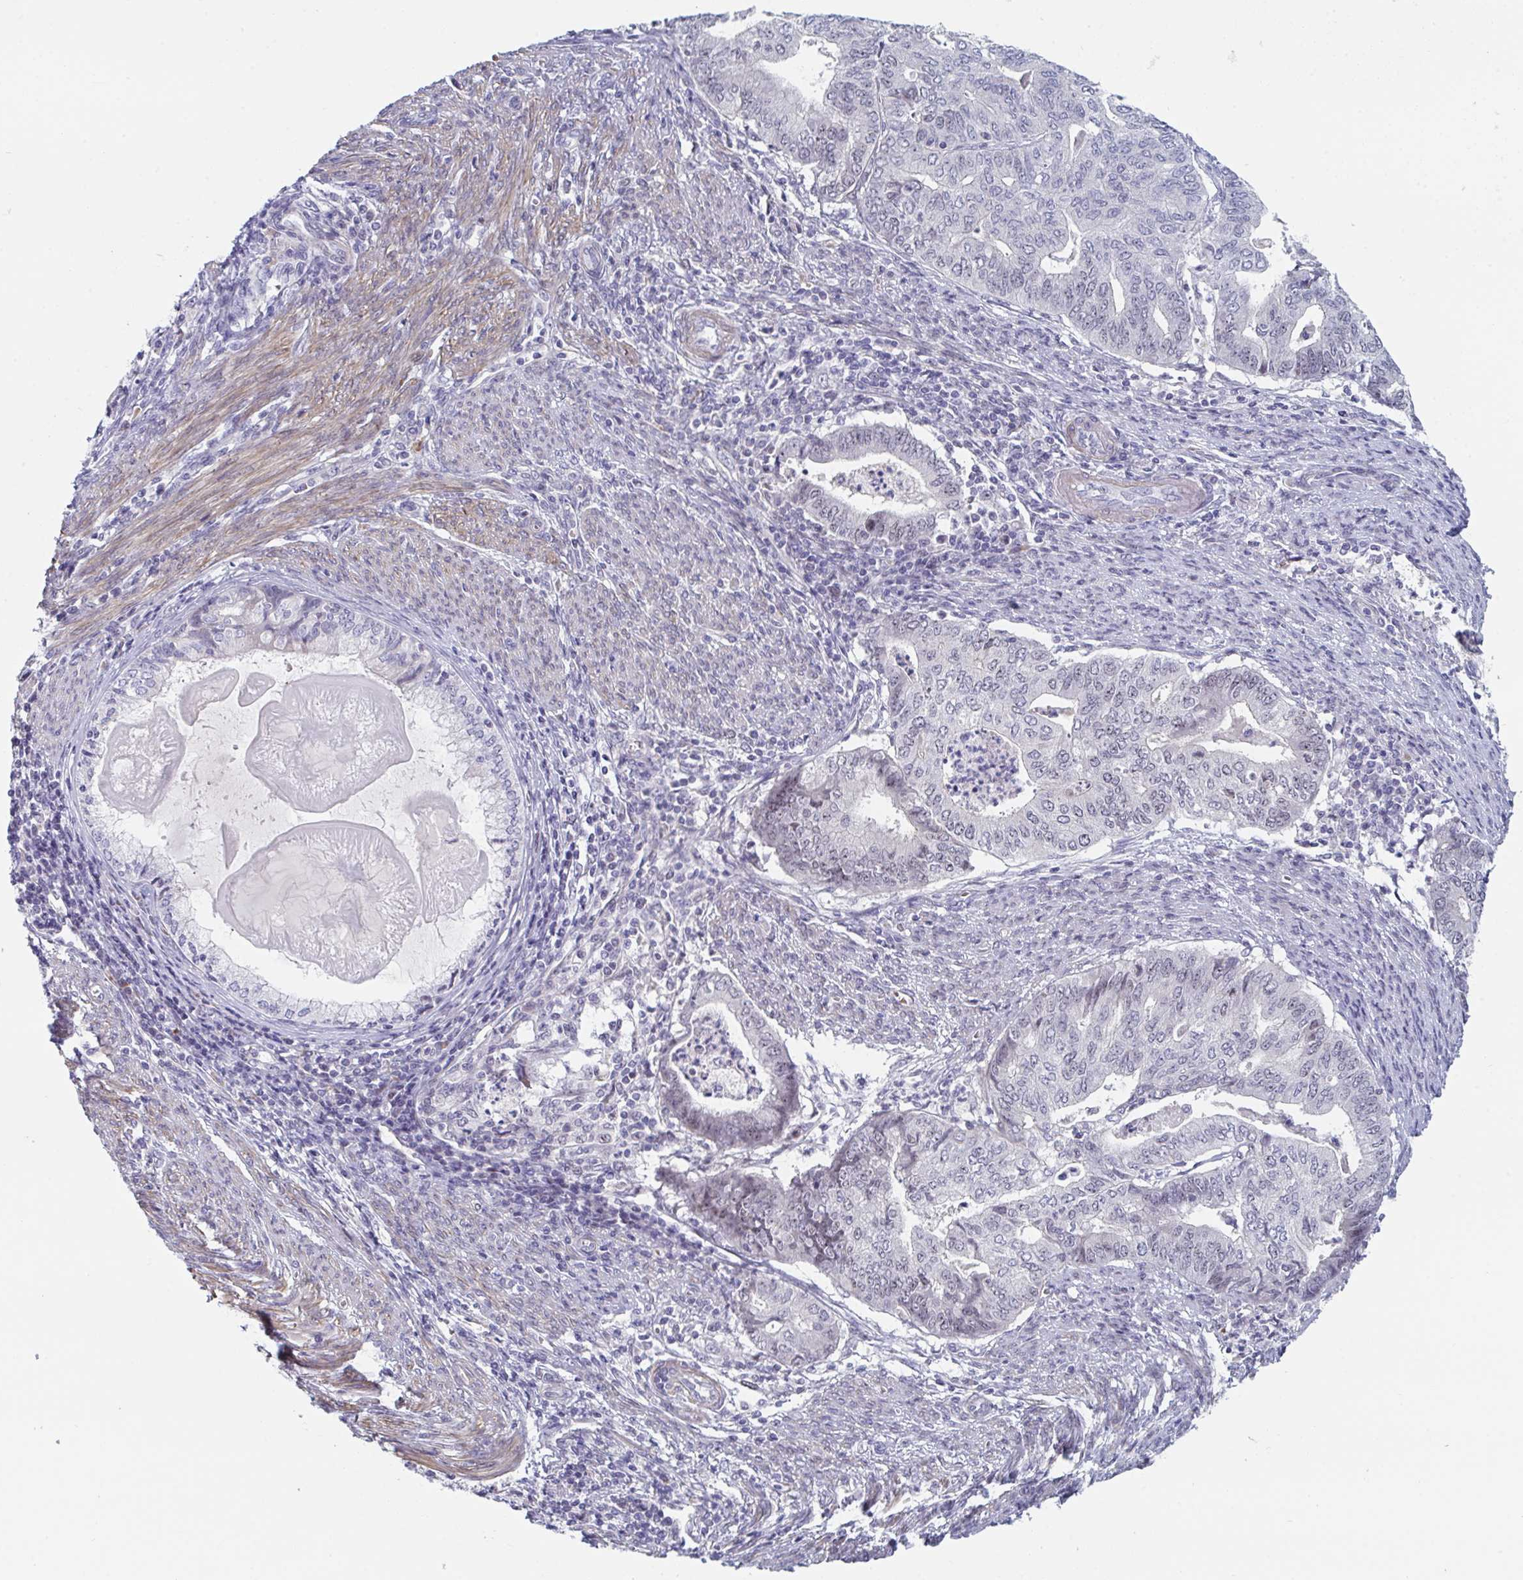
{"staining": {"intensity": "negative", "quantity": "none", "location": "none"}, "tissue": "endometrial cancer", "cell_type": "Tumor cells", "image_type": "cancer", "snomed": [{"axis": "morphology", "description": "Adenocarcinoma, NOS"}, {"axis": "topography", "description": "Endometrium"}], "caption": "High magnification brightfield microscopy of adenocarcinoma (endometrial) stained with DAB (brown) and counterstained with hematoxylin (blue): tumor cells show no significant positivity. The staining was performed using DAB to visualize the protein expression in brown, while the nuclei were stained in blue with hematoxylin (Magnification: 20x).", "gene": "CENPT", "patient": {"sex": "female", "age": 79}}